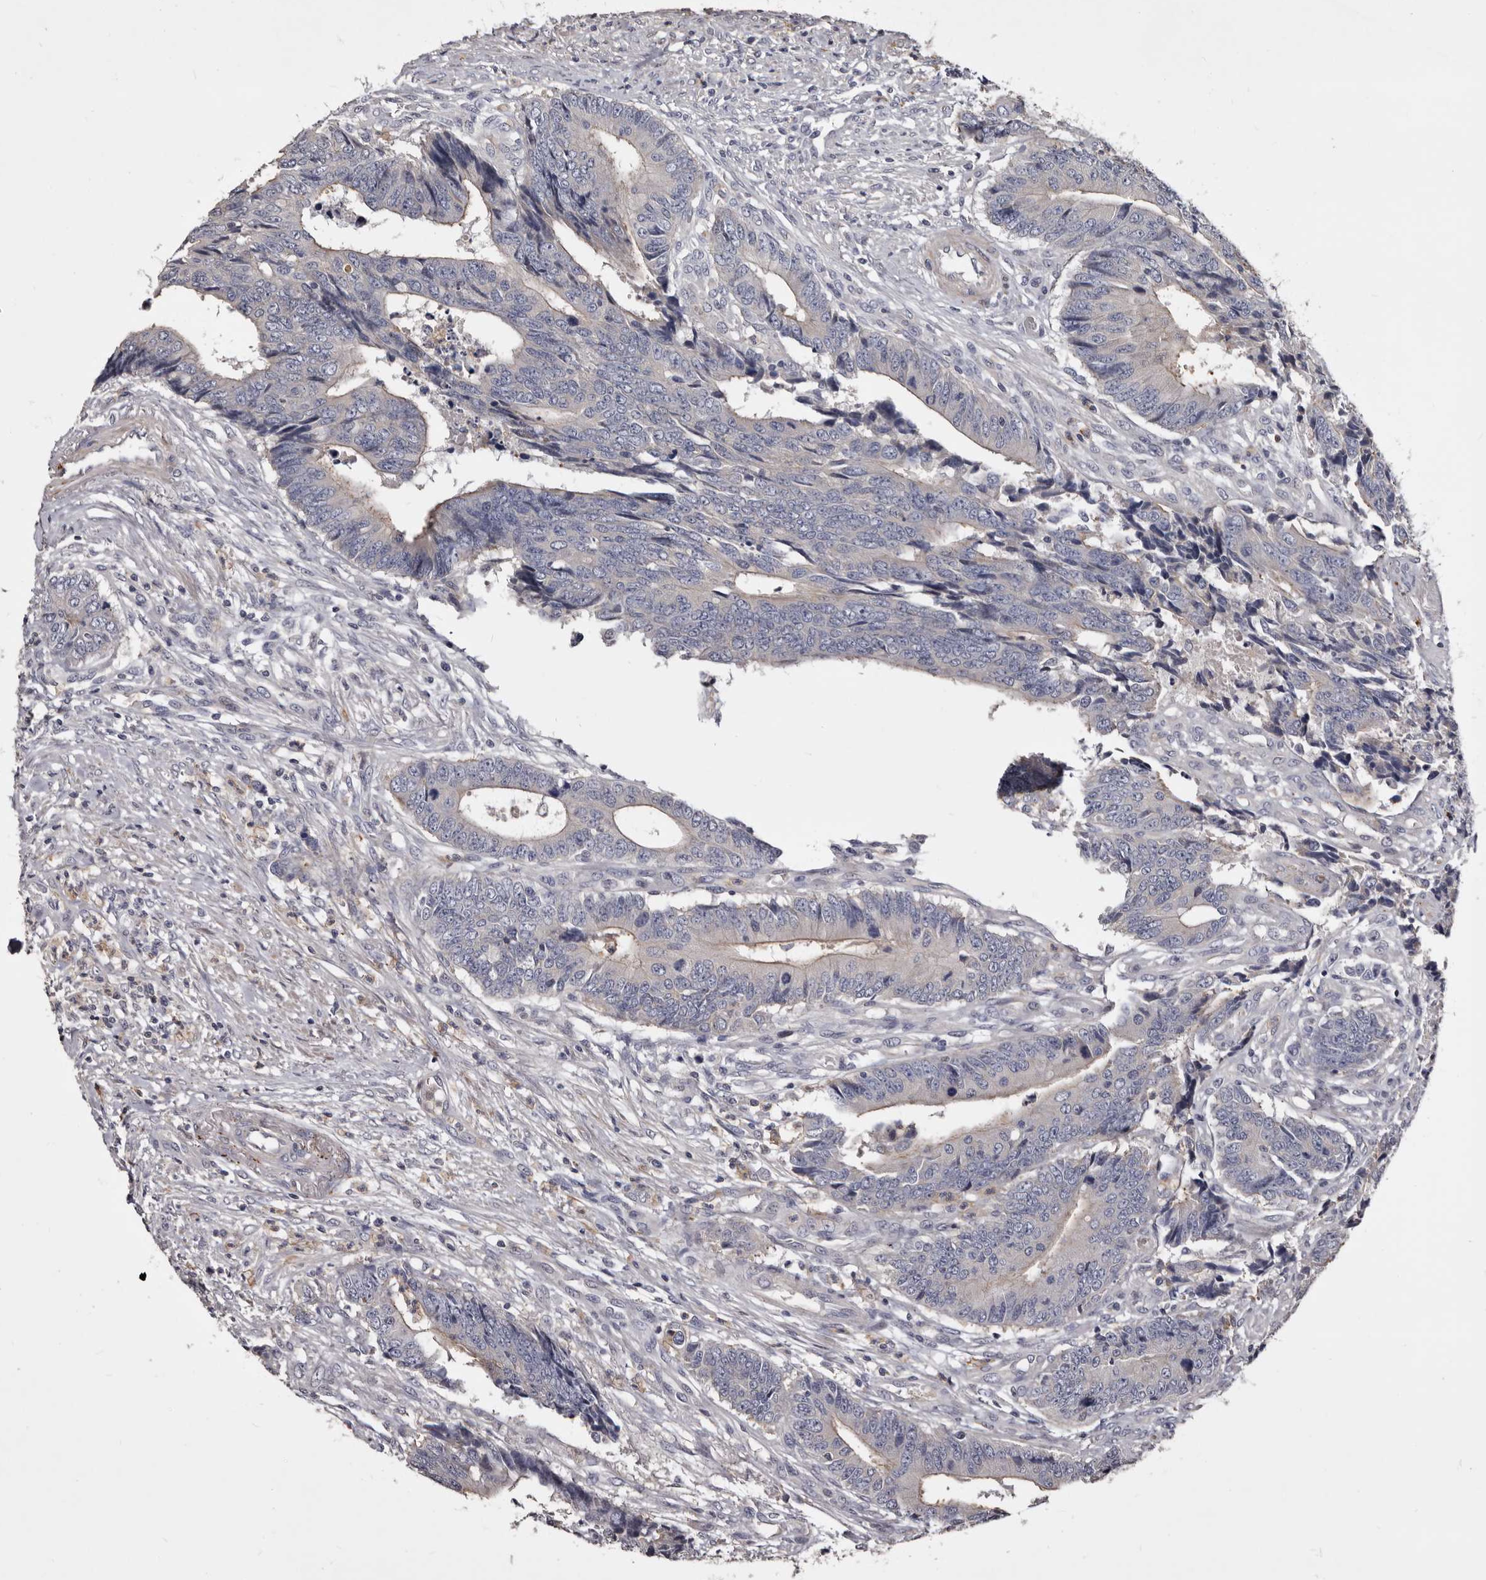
{"staining": {"intensity": "weak", "quantity": "<25%", "location": "cytoplasmic/membranous"}, "tissue": "colorectal cancer", "cell_type": "Tumor cells", "image_type": "cancer", "snomed": [{"axis": "morphology", "description": "Adenocarcinoma, NOS"}, {"axis": "topography", "description": "Rectum"}], "caption": "Histopathology image shows no protein staining in tumor cells of colorectal cancer tissue. (Stains: DAB (3,3'-diaminobenzidine) immunohistochemistry with hematoxylin counter stain, Microscopy: brightfield microscopy at high magnification).", "gene": "SLC10A4", "patient": {"sex": "male", "age": 84}}